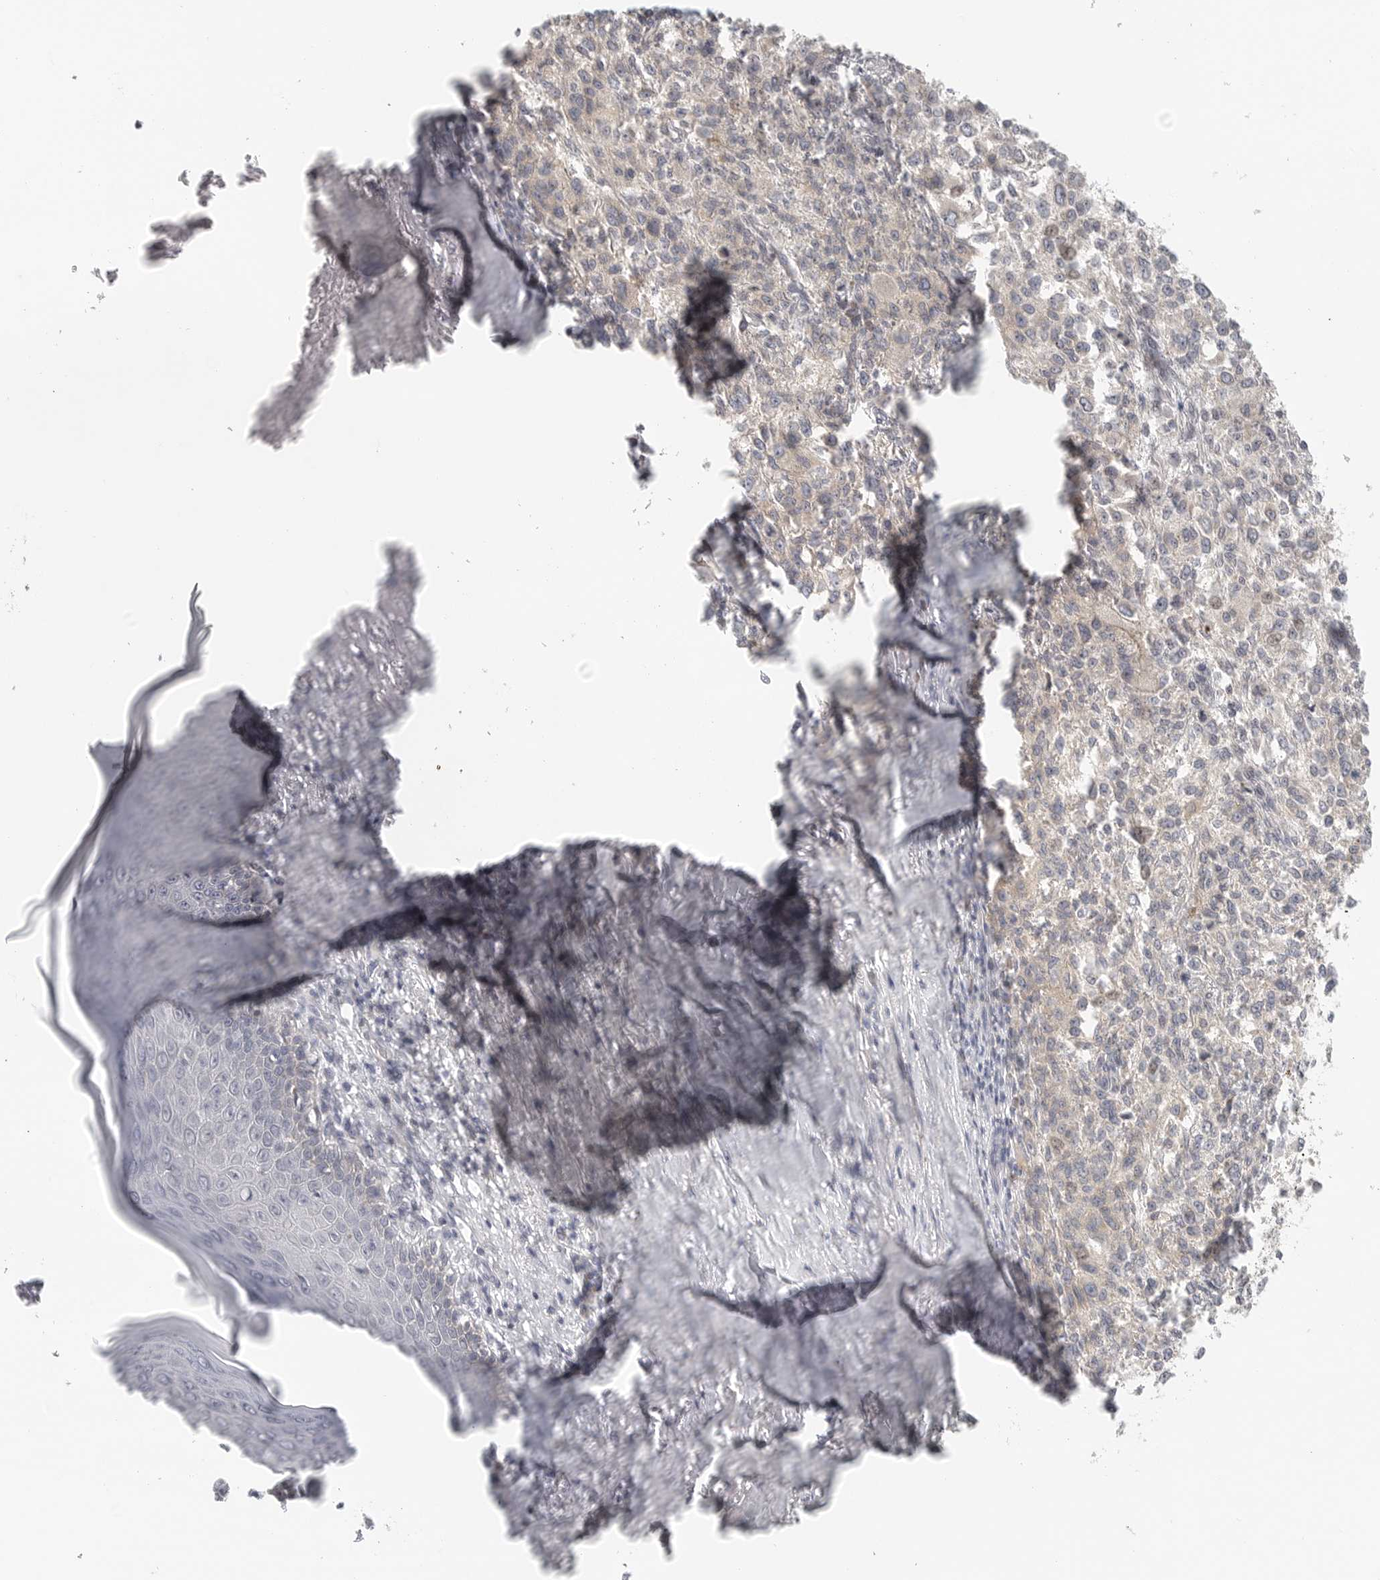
{"staining": {"intensity": "negative", "quantity": "none", "location": "none"}, "tissue": "melanoma", "cell_type": "Tumor cells", "image_type": "cancer", "snomed": [{"axis": "morphology", "description": "Necrosis, NOS"}, {"axis": "morphology", "description": "Malignant melanoma, NOS"}, {"axis": "topography", "description": "Skin"}], "caption": "This histopathology image is of malignant melanoma stained with immunohistochemistry to label a protein in brown with the nuclei are counter-stained blue. There is no expression in tumor cells.", "gene": "HDAC6", "patient": {"sex": "female", "age": 87}}